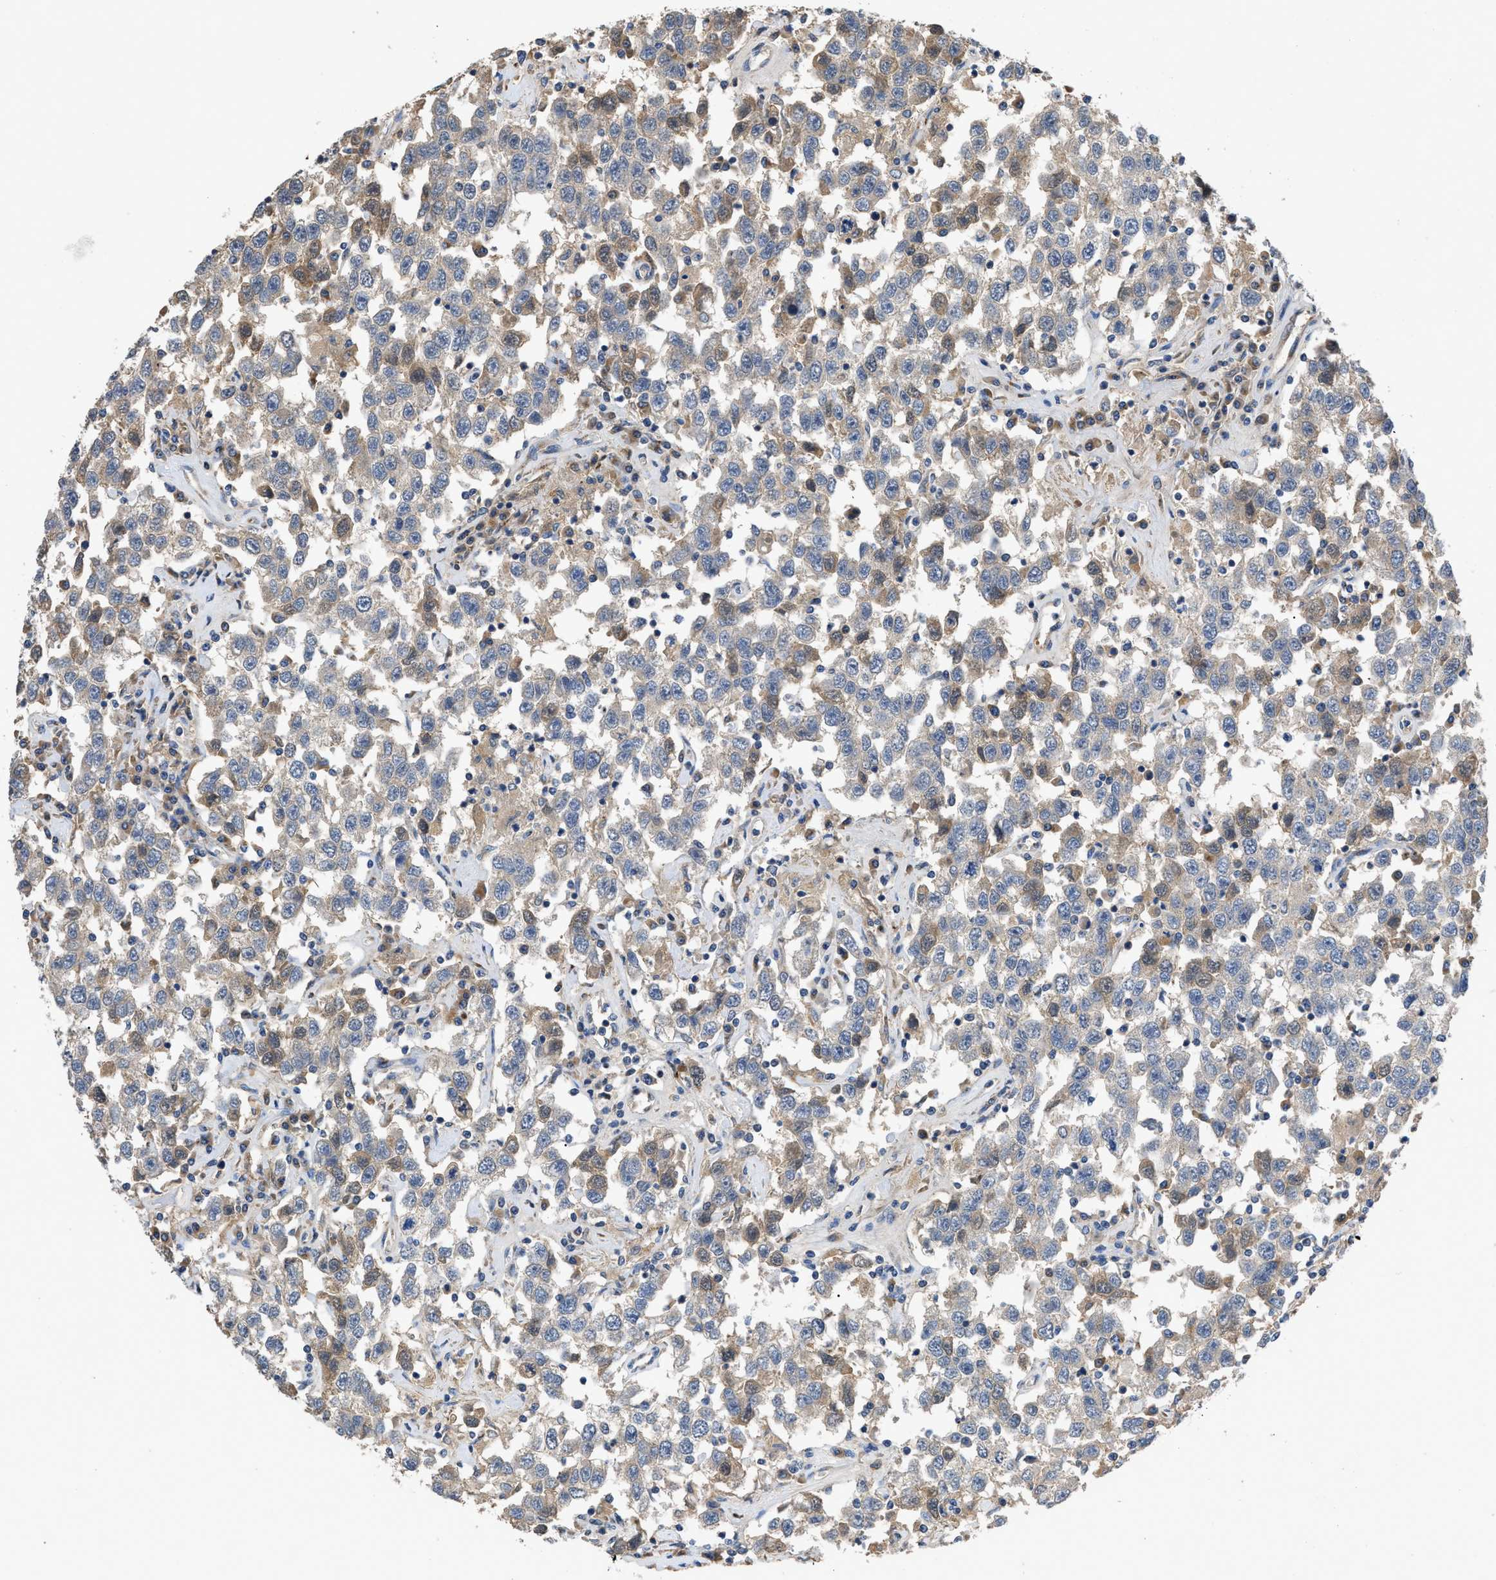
{"staining": {"intensity": "weak", "quantity": "25%-75%", "location": "cytoplasmic/membranous"}, "tissue": "testis cancer", "cell_type": "Tumor cells", "image_type": "cancer", "snomed": [{"axis": "morphology", "description": "Seminoma, NOS"}, {"axis": "topography", "description": "Testis"}], "caption": "Human seminoma (testis) stained for a protein (brown) exhibits weak cytoplasmic/membranous positive staining in approximately 25%-75% of tumor cells.", "gene": "SIK2", "patient": {"sex": "male", "age": 41}}